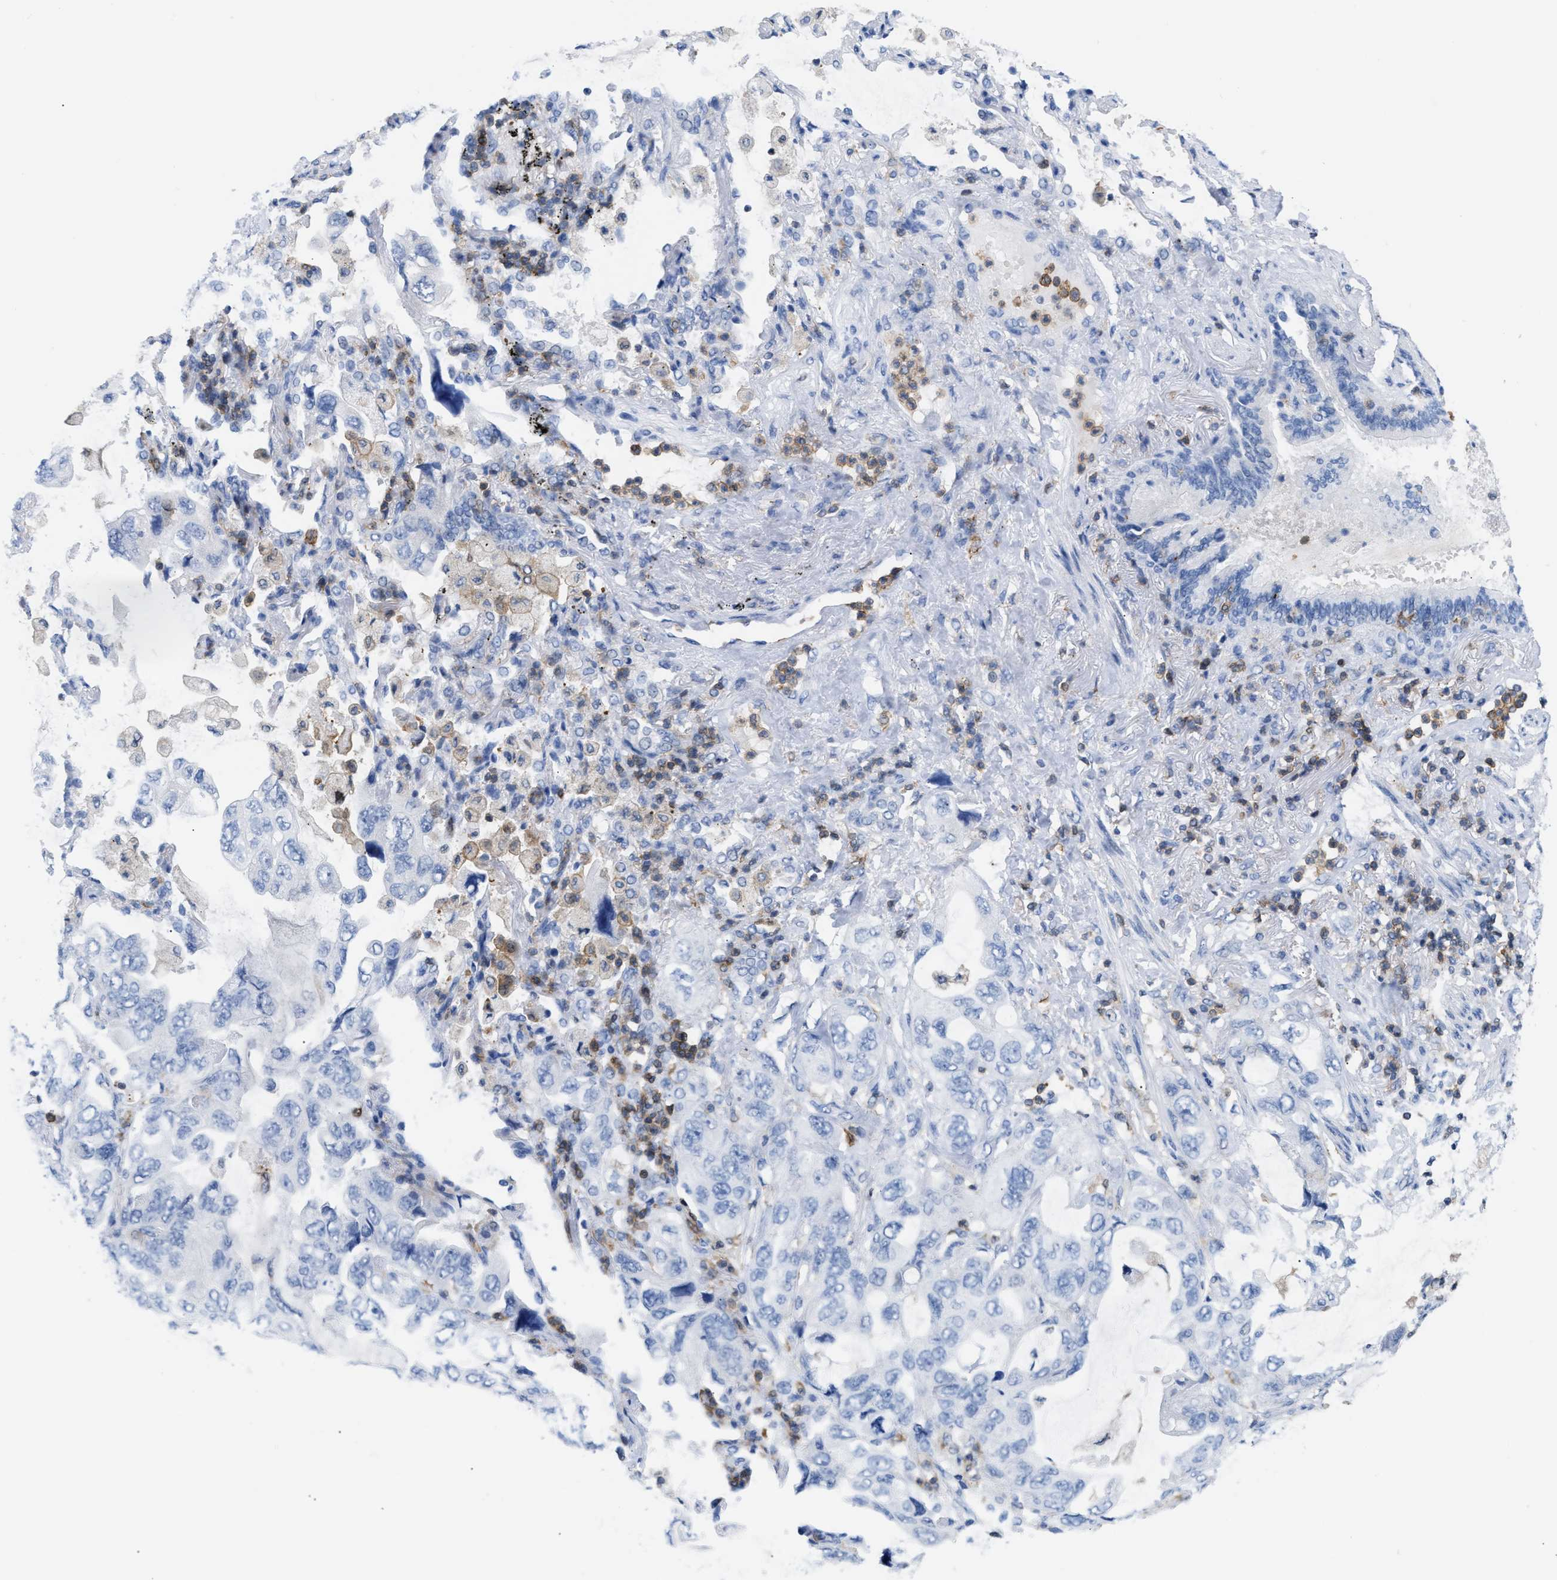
{"staining": {"intensity": "negative", "quantity": "none", "location": "none"}, "tissue": "lung cancer", "cell_type": "Tumor cells", "image_type": "cancer", "snomed": [{"axis": "morphology", "description": "Squamous cell carcinoma, NOS"}, {"axis": "topography", "description": "Lung"}], "caption": "Immunohistochemistry of lung squamous cell carcinoma displays no staining in tumor cells.", "gene": "LCP1", "patient": {"sex": "female", "age": 73}}